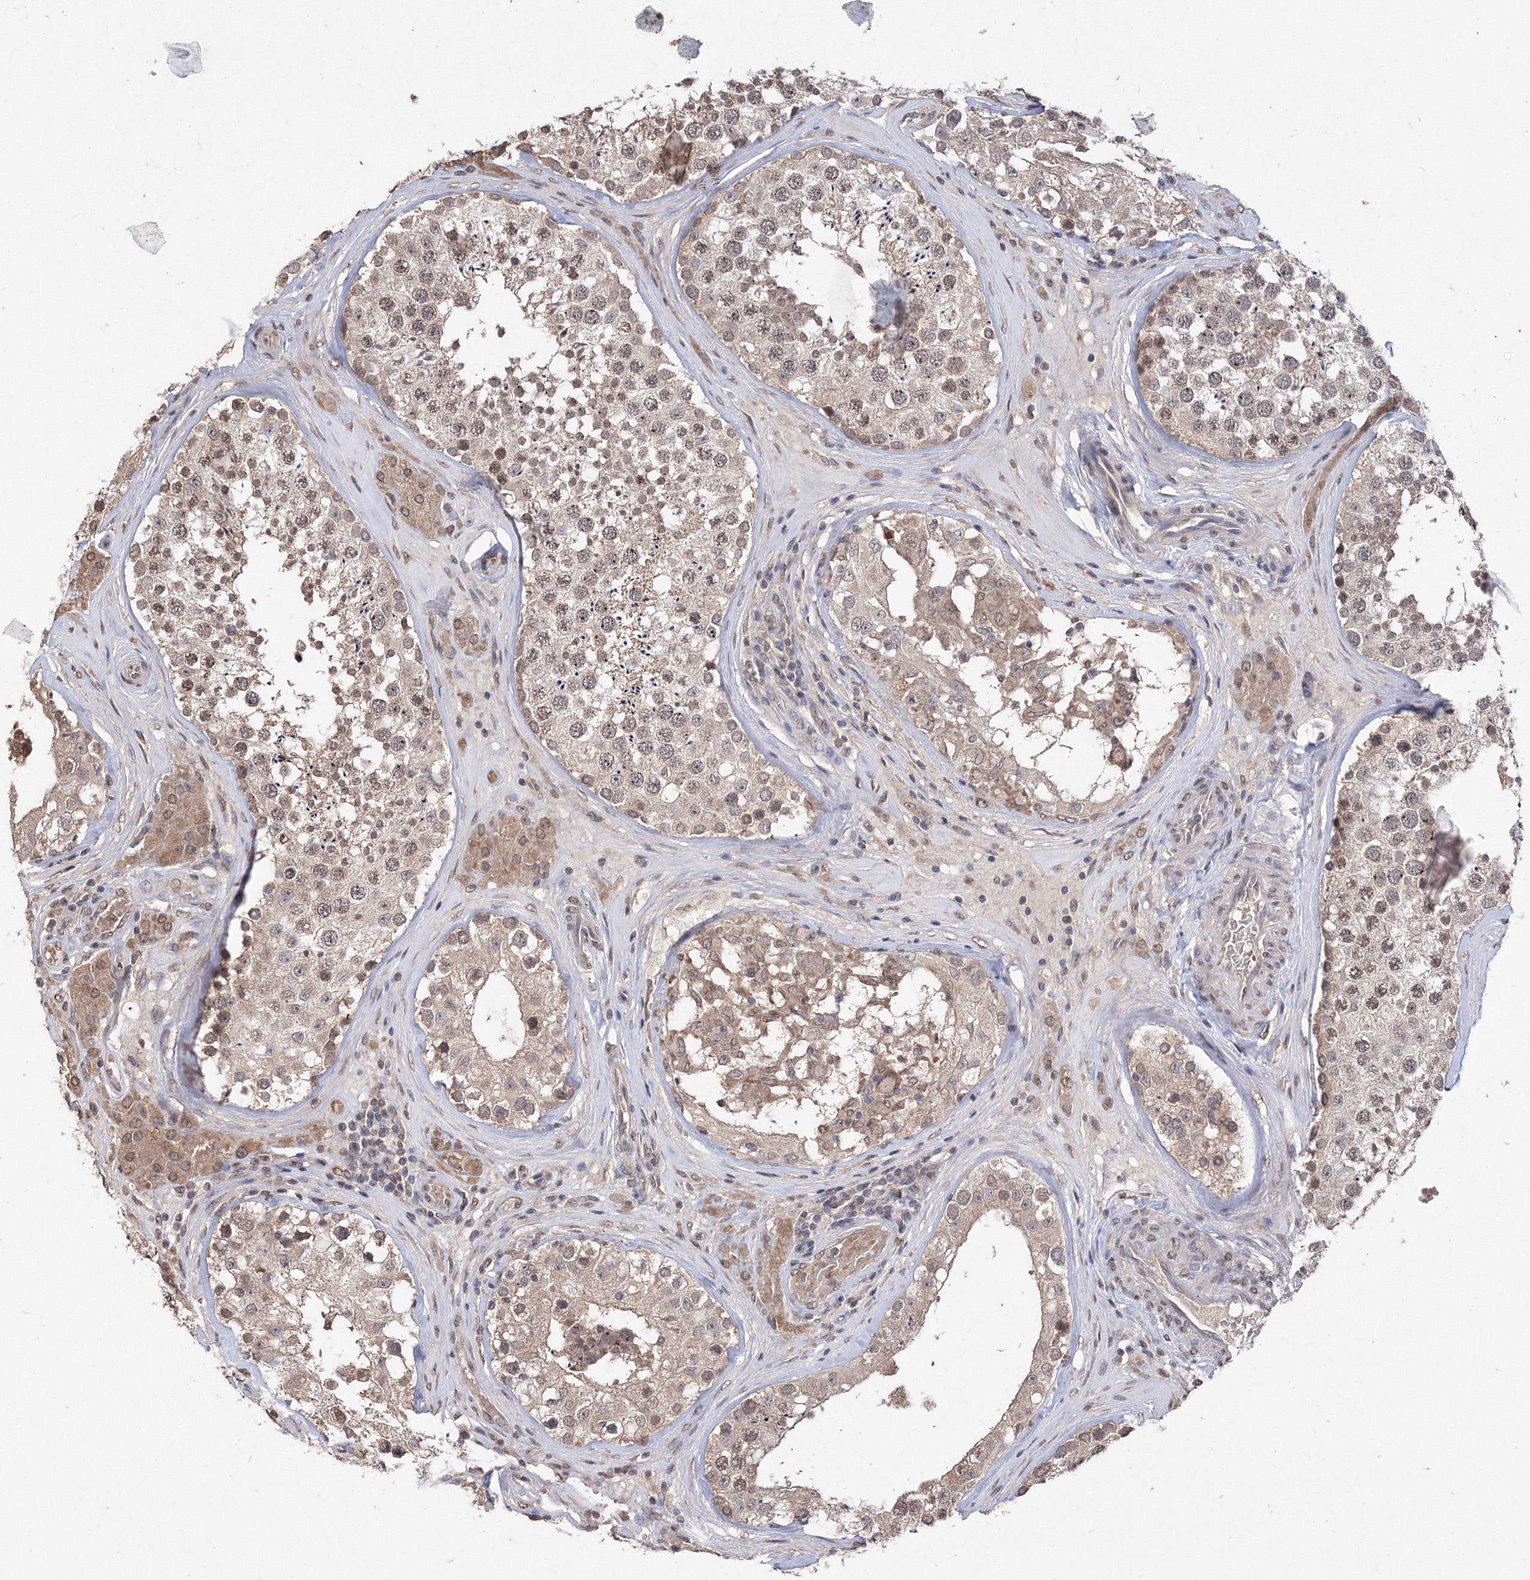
{"staining": {"intensity": "moderate", "quantity": ">75%", "location": "cytoplasmic/membranous,nuclear"}, "tissue": "testis", "cell_type": "Cells in seminiferous ducts", "image_type": "normal", "snomed": [{"axis": "morphology", "description": "Normal tissue, NOS"}, {"axis": "topography", "description": "Testis"}], "caption": "Immunohistochemical staining of benign human testis displays >75% levels of moderate cytoplasmic/membranous,nuclear protein positivity in about >75% of cells in seminiferous ducts.", "gene": "GPN1", "patient": {"sex": "male", "age": 46}}